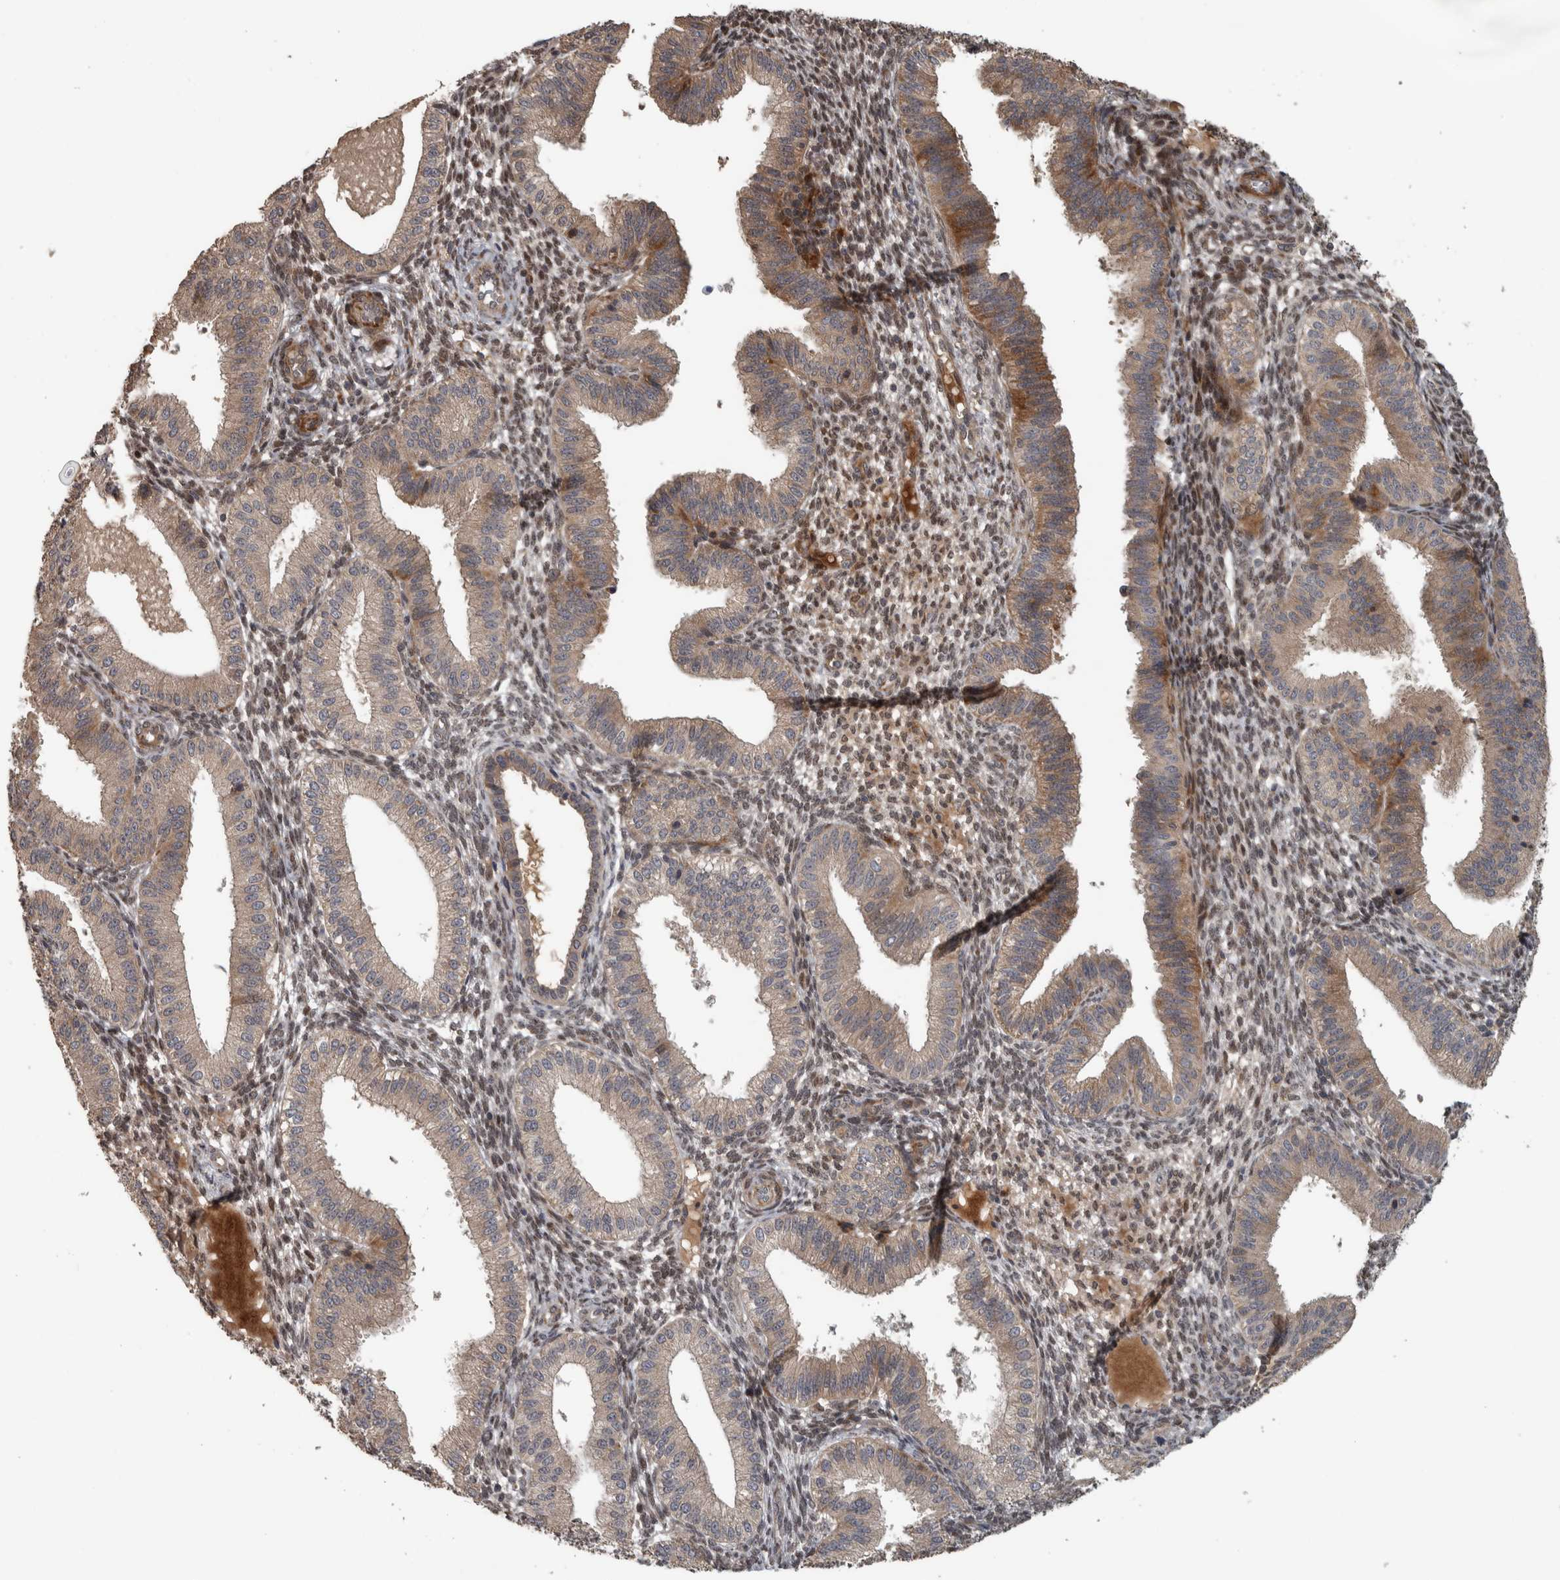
{"staining": {"intensity": "weak", "quantity": "25%-75%", "location": "cytoplasmic/membranous,nuclear"}, "tissue": "endometrium", "cell_type": "Cells in endometrial stroma", "image_type": "normal", "snomed": [{"axis": "morphology", "description": "Normal tissue, NOS"}, {"axis": "topography", "description": "Endometrium"}], "caption": "The micrograph reveals staining of normal endometrium, revealing weak cytoplasmic/membranous,nuclear protein positivity (brown color) within cells in endometrial stroma. Nuclei are stained in blue.", "gene": "ERAL1", "patient": {"sex": "female", "age": 39}}